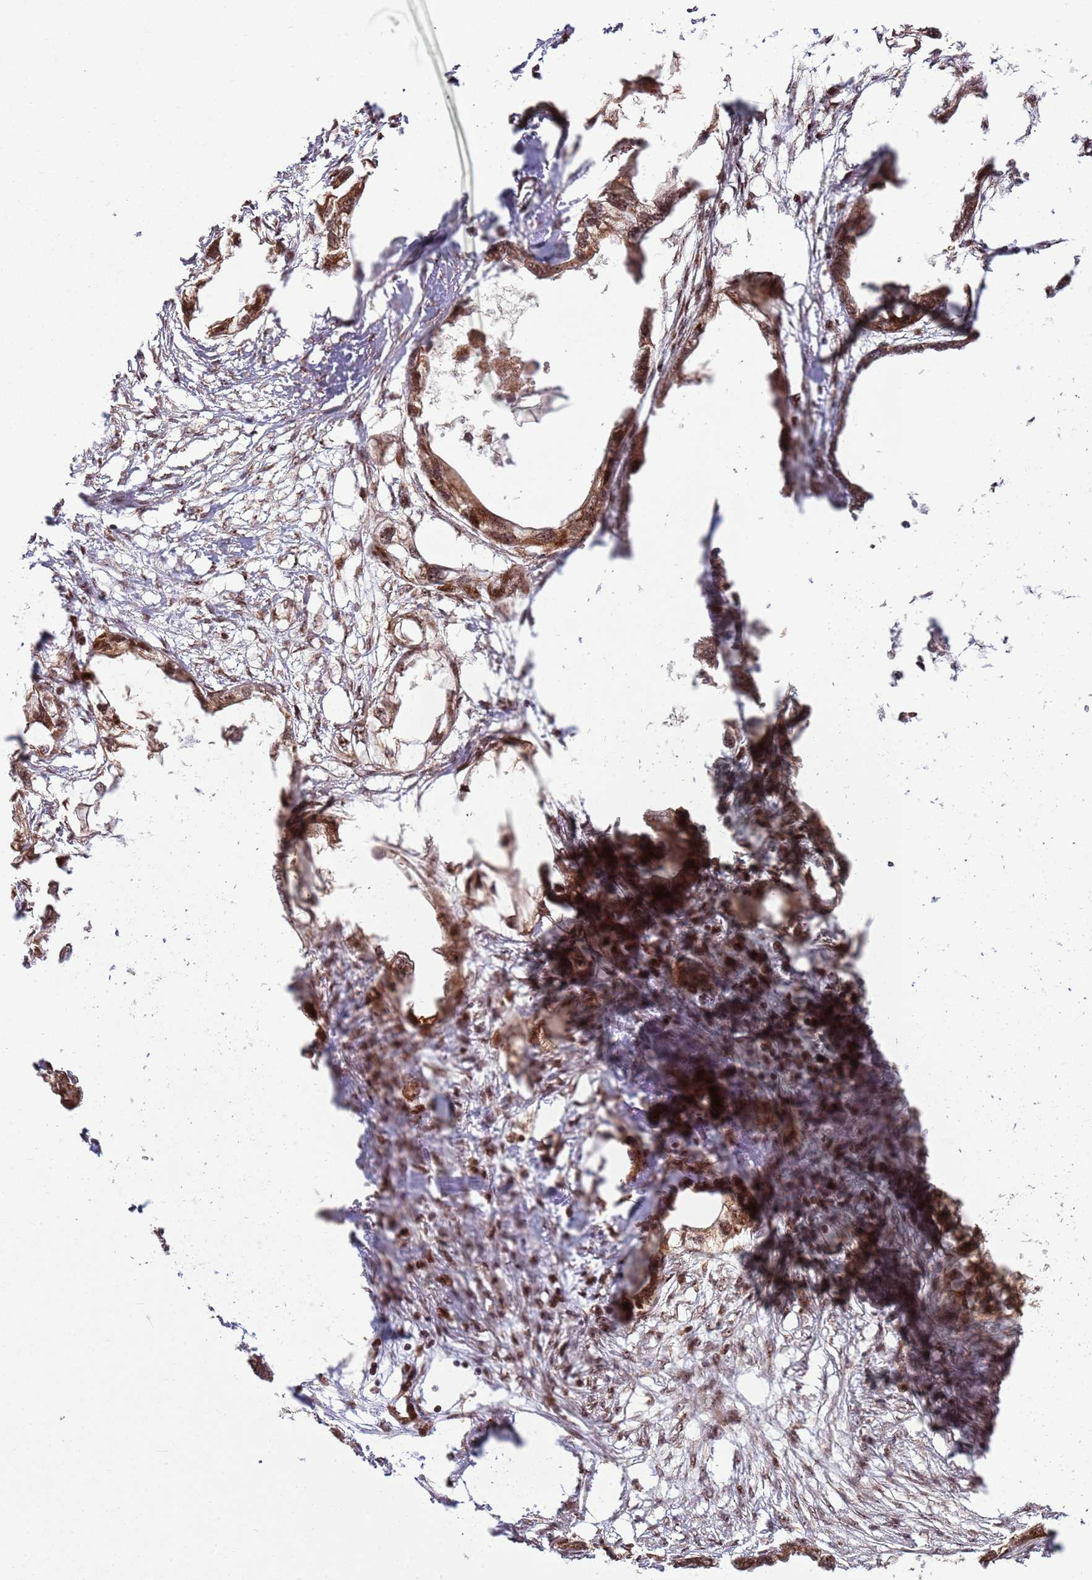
{"staining": {"intensity": "moderate", "quantity": ">75%", "location": "cytoplasmic/membranous,nuclear"}, "tissue": "endometrial cancer", "cell_type": "Tumor cells", "image_type": "cancer", "snomed": [{"axis": "morphology", "description": "Adenocarcinoma, NOS"}, {"axis": "morphology", "description": "Adenocarcinoma, metastatic, NOS"}, {"axis": "topography", "description": "Adipose tissue"}, {"axis": "topography", "description": "Endometrium"}], "caption": "Immunohistochemical staining of endometrial cancer (metastatic adenocarcinoma) demonstrates moderate cytoplasmic/membranous and nuclear protein staining in about >75% of tumor cells. (Brightfield microscopy of DAB IHC at high magnification).", "gene": "PEX14", "patient": {"sex": "female", "age": 67}}